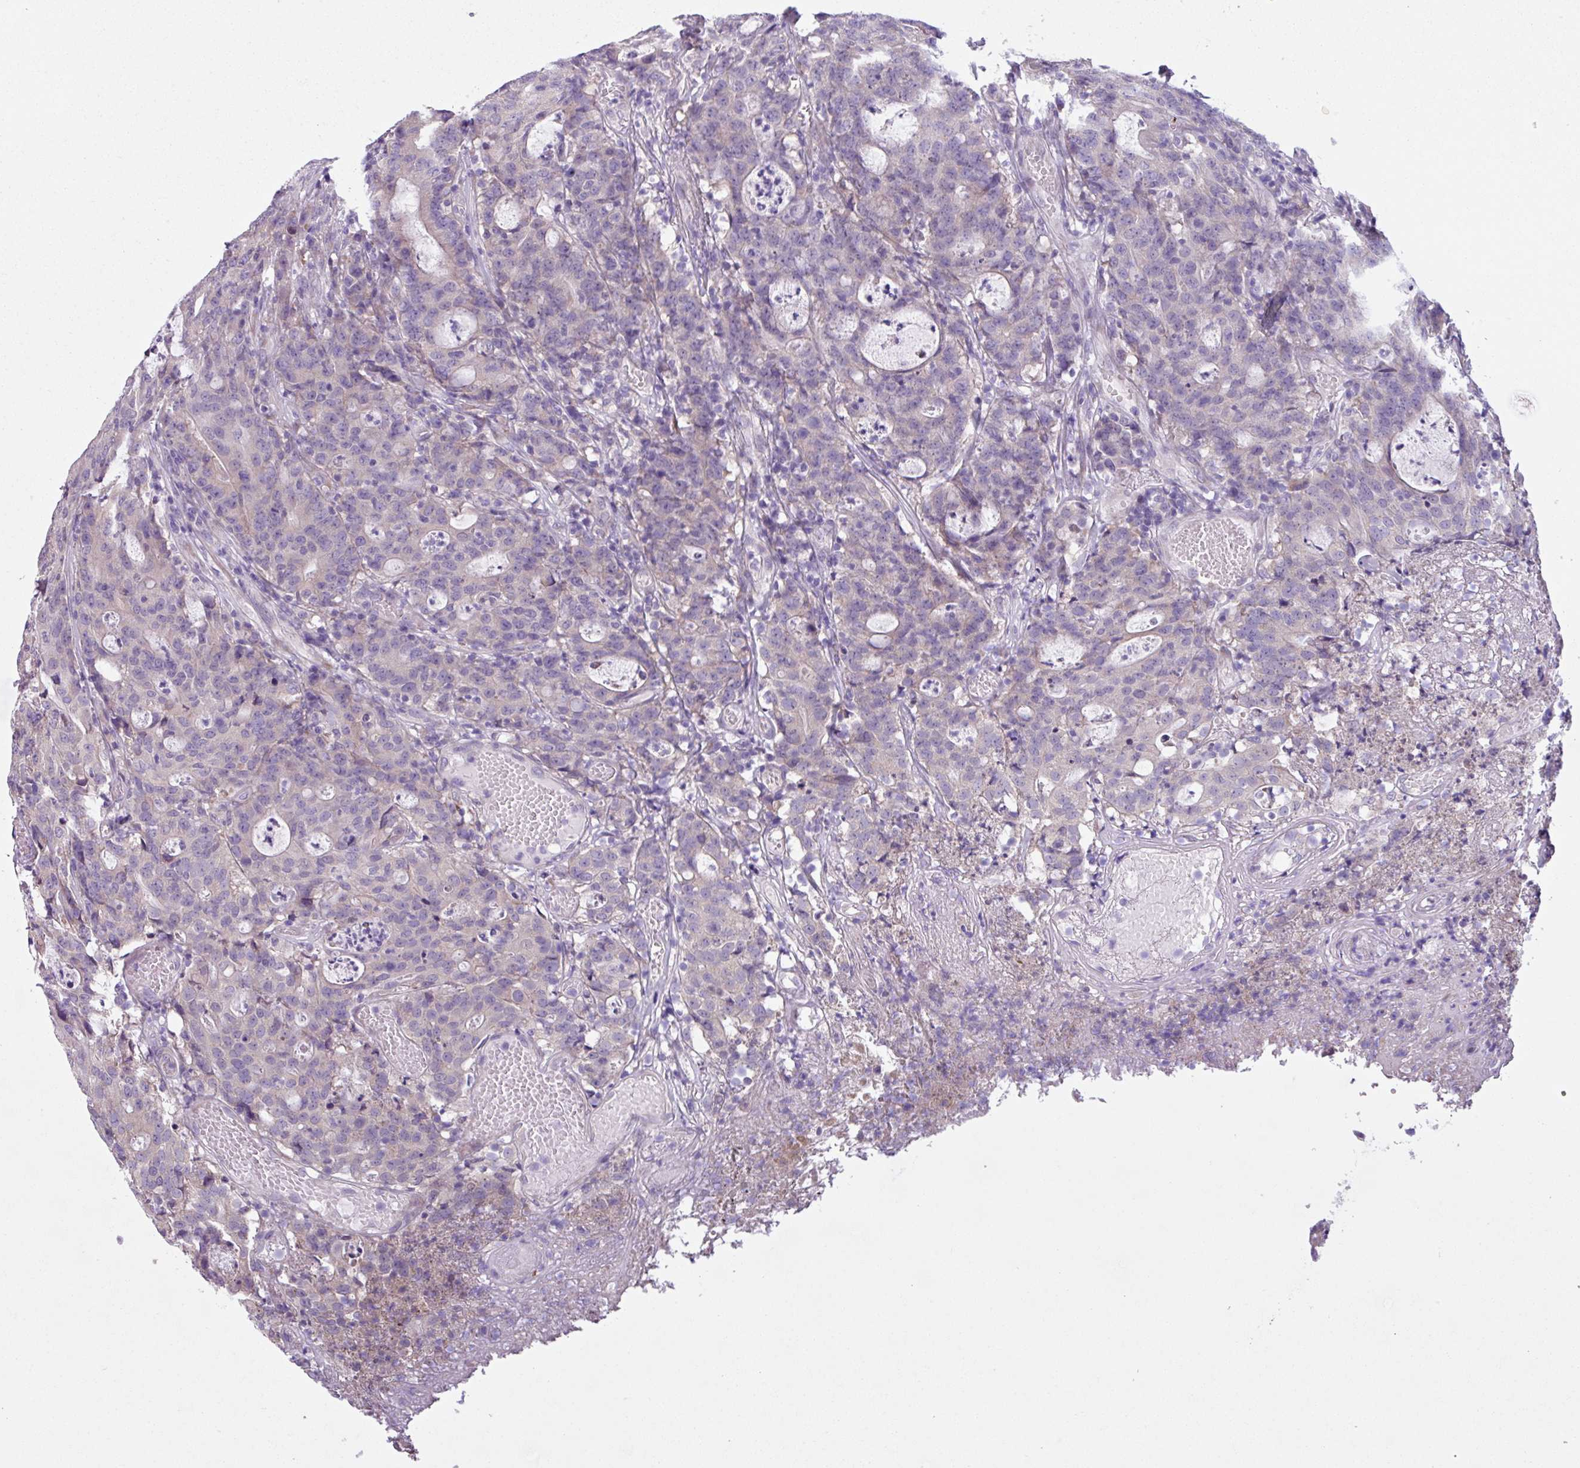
{"staining": {"intensity": "negative", "quantity": "none", "location": "none"}, "tissue": "colorectal cancer", "cell_type": "Tumor cells", "image_type": "cancer", "snomed": [{"axis": "morphology", "description": "Adenocarcinoma, NOS"}, {"axis": "topography", "description": "Colon"}], "caption": "Immunohistochemistry histopathology image of colorectal adenocarcinoma stained for a protein (brown), which demonstrates no expression in tumor cells.", "gene": "C20orf27", "patient": {"sex": "male", "age": 83}}